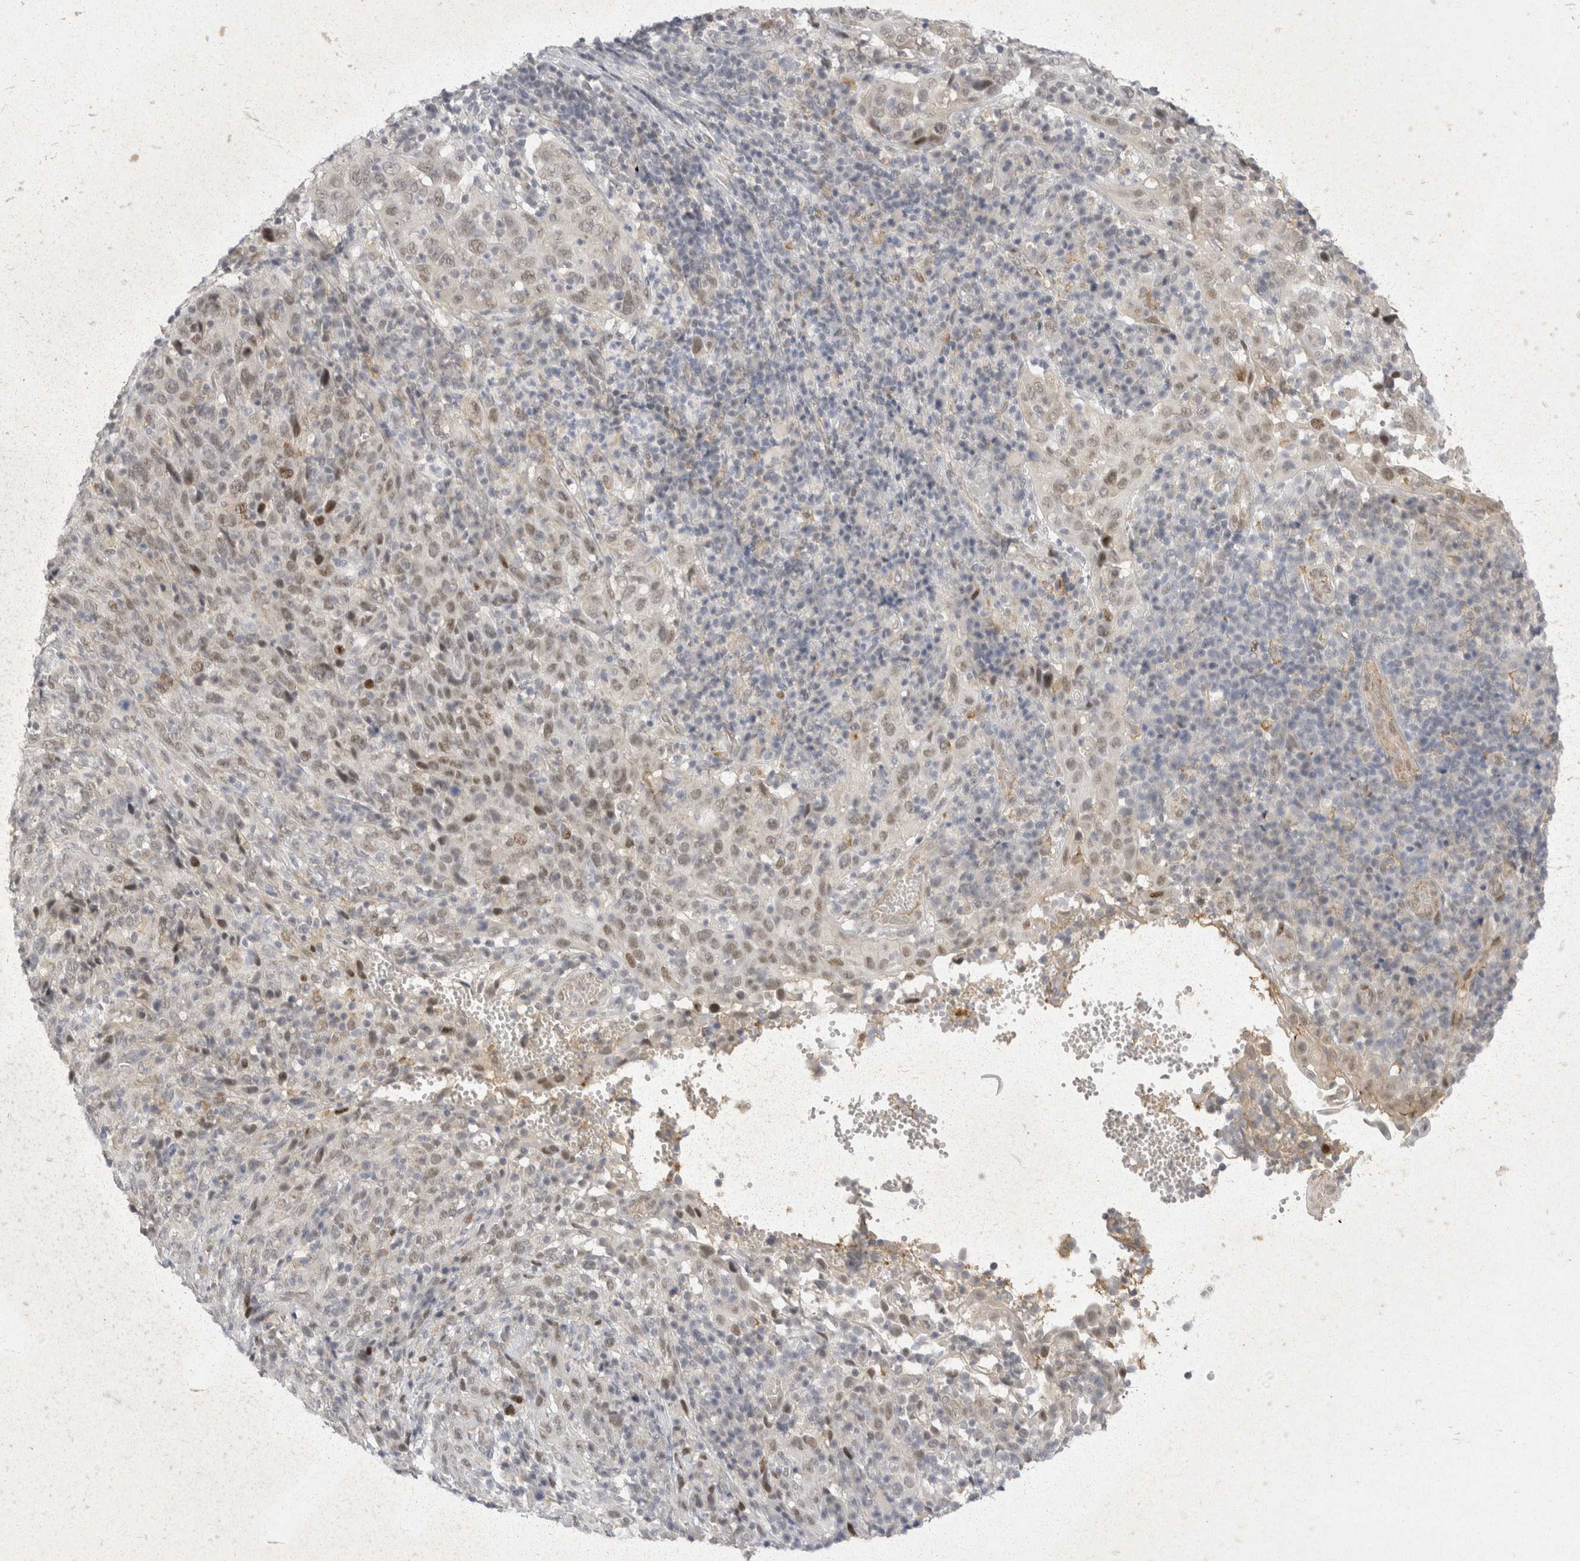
{"staining": {"intensity": "weak", "quantity": "25%-75%", "location": "nuclear"}, "tissue": "cervical cancer", "cell_type": "Tumor cells", "image_type": "cancer", "snomed": [{"axis": "morphology", "description": "Squamous cell carcinoma, NOS"}, {"axis": "topography", "description": "Cervix"}], "caption": "High-magnification brightfield microscopy of squamous cell carcinoma (cervical) stained with DAB (brown) and counterstained with hematoxylin (blue). tumor cells exhibit weak nuclear staining is seen in about25%-75% of cells.", "gene": "TOM1L2", "patient": {"sex": "female", "age": 46}}